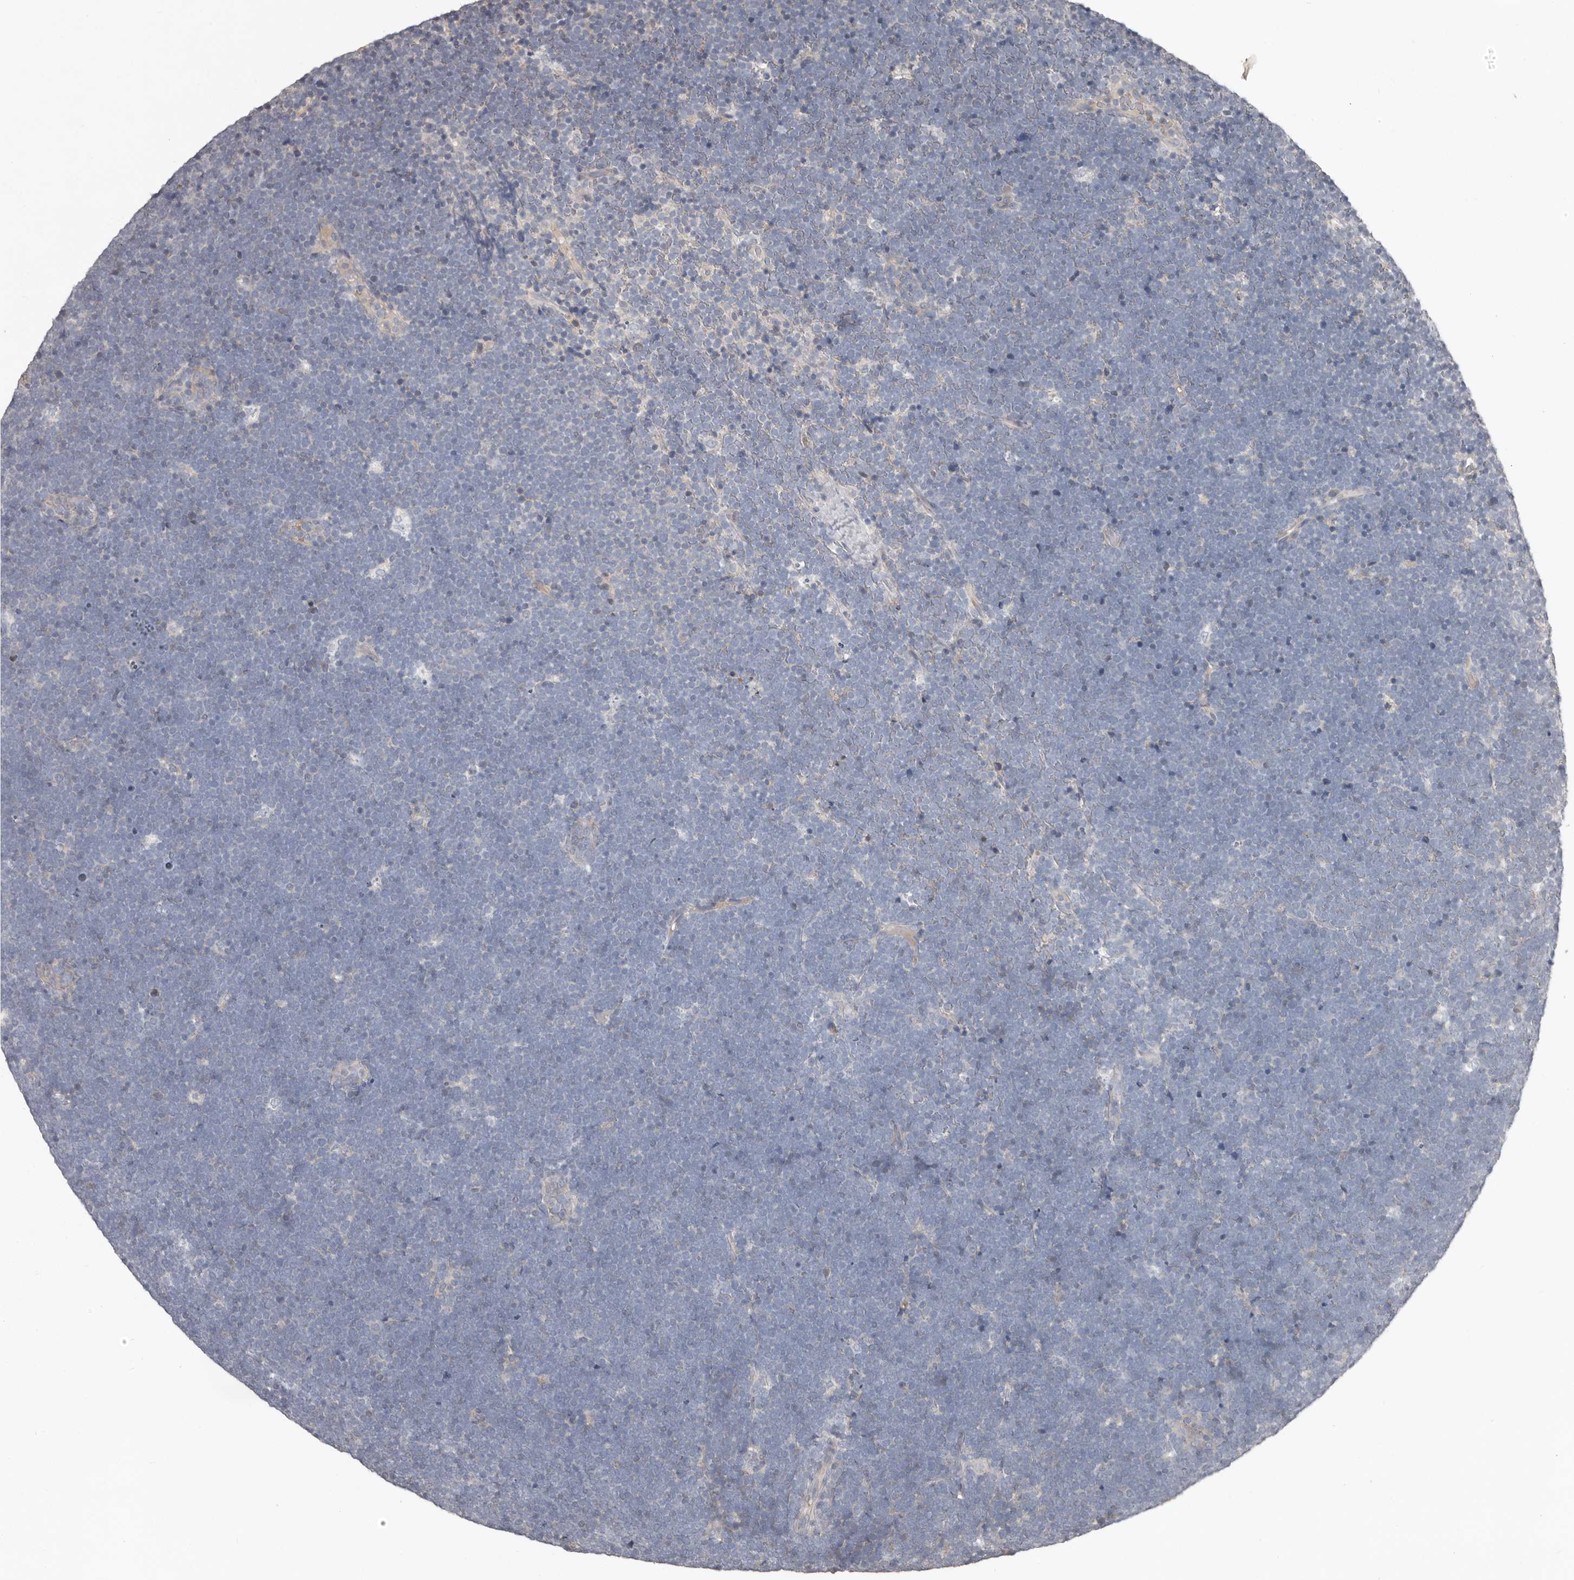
{"staining": {"intensity": "negative", "quantity": "none", "location": "none"}, "tissue": "lymphoma", "cell_type": "Tumor cells", "image_type": "cancer", "snomed": [{"axis": "morphology", "description": "Malignant lymphoma, non-Hodgkin's type, High grade"}, {"axis": "topography", "description": "Lymph node"}], "caption": "Tumor cells show no significant expression in lymphoma.", "gene": "CA6", "patient": {"sex": "male", "age": 13}}